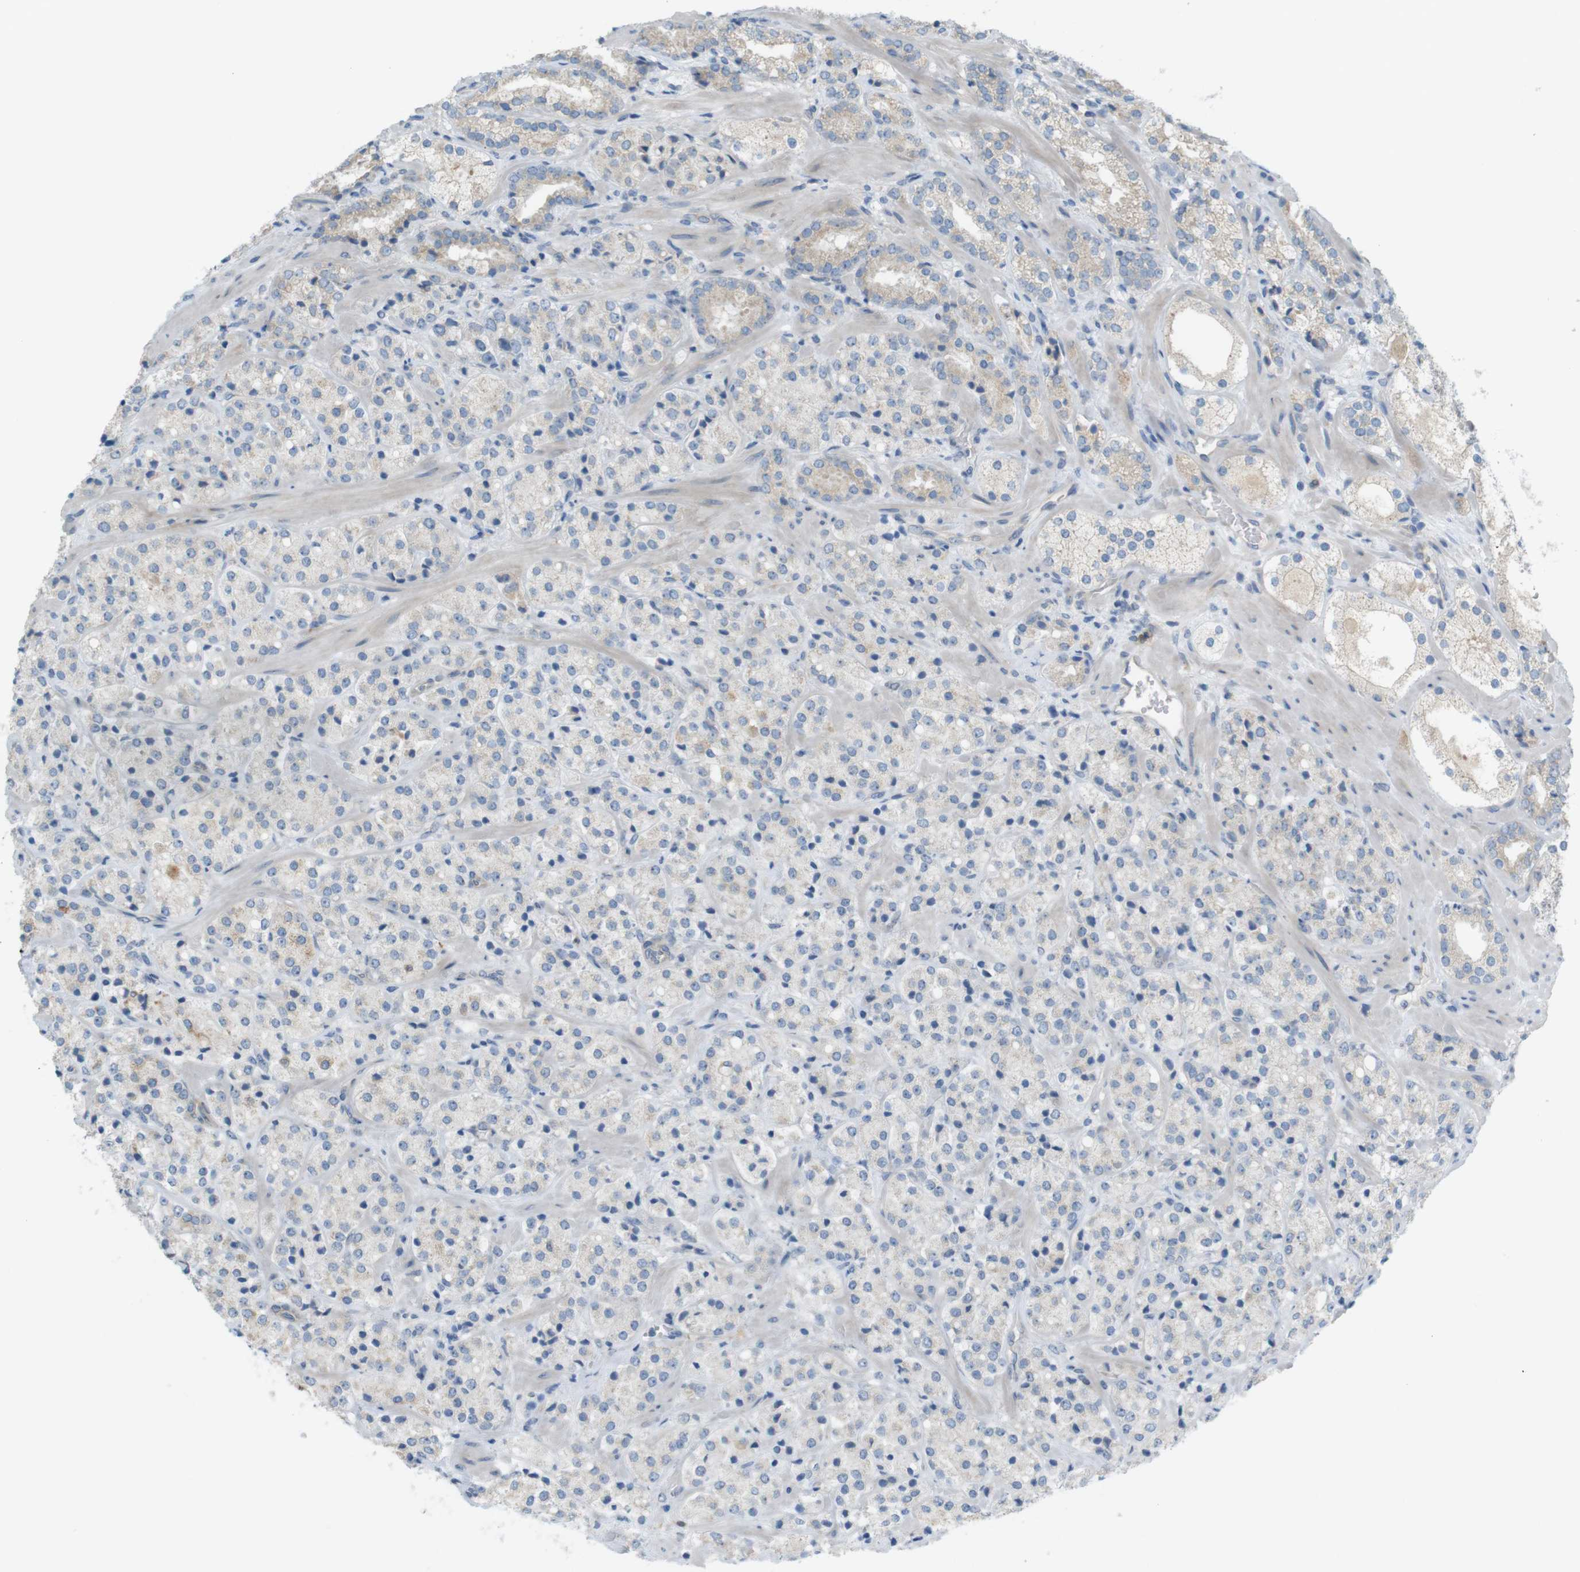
{"staining": {"intensity": "negative", "quantity": "none", "location": "none"}, "tissue": "prostate cancer", "cell_type": "Tumor cells", "image_type": "cancer", "snomed": [{"axis": "morphology", "description": "Adenocarcinoma, High grade"}, {"axis": "topography", "description": "Prostate"}], "caption": "Prostate cancer was stained to show a protein in brown. There is no significant staining in tumor cells.", "gene": "TMEM41B", "patient": {"sex": "male", "age": 64}}